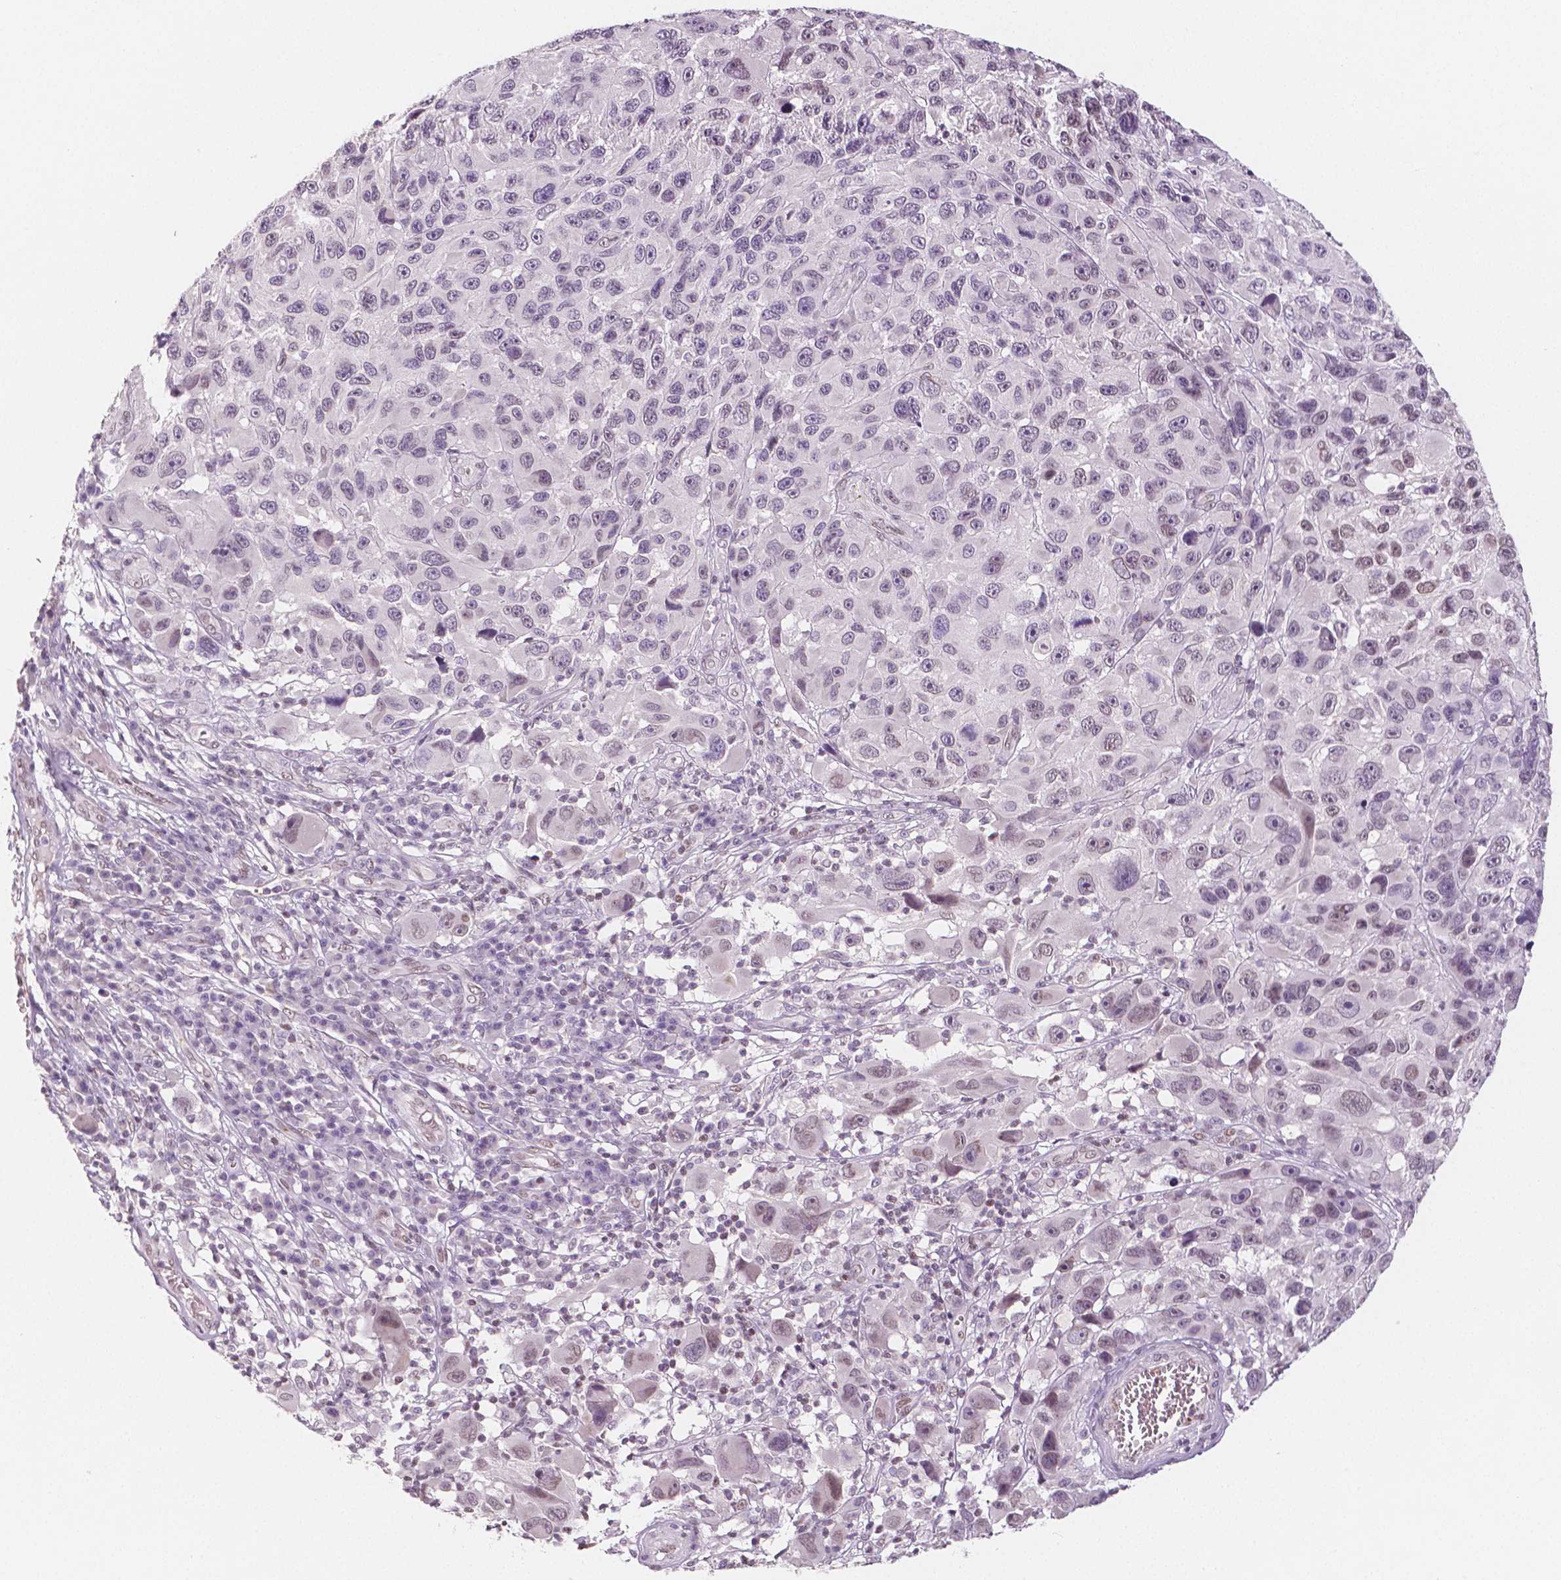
{"staining": {"intensity": "negative", "quantity": "none", "location": "none"}, "tissue": "melanoma", "cell_type": "Tumor cells", "image_type": "cancer", "snomed": [{"axis": "morphology", "description": "Malignant melanoma, NOS"}, {"axis": "topography", "description": "Skin"}], "caption": "High power microscopy micrograph of an immunohistochemistry (IHC) histopathology image of melanoma, revealing no significant staining in tumor cells. Brightfield microscopy of immunohistochemistry (IHC) stained with DAB (brown) and hematoxylin (blue), captured at high magnification.", "gene": "KDM5B", "patient": {"sex": "male", "age": 53}}